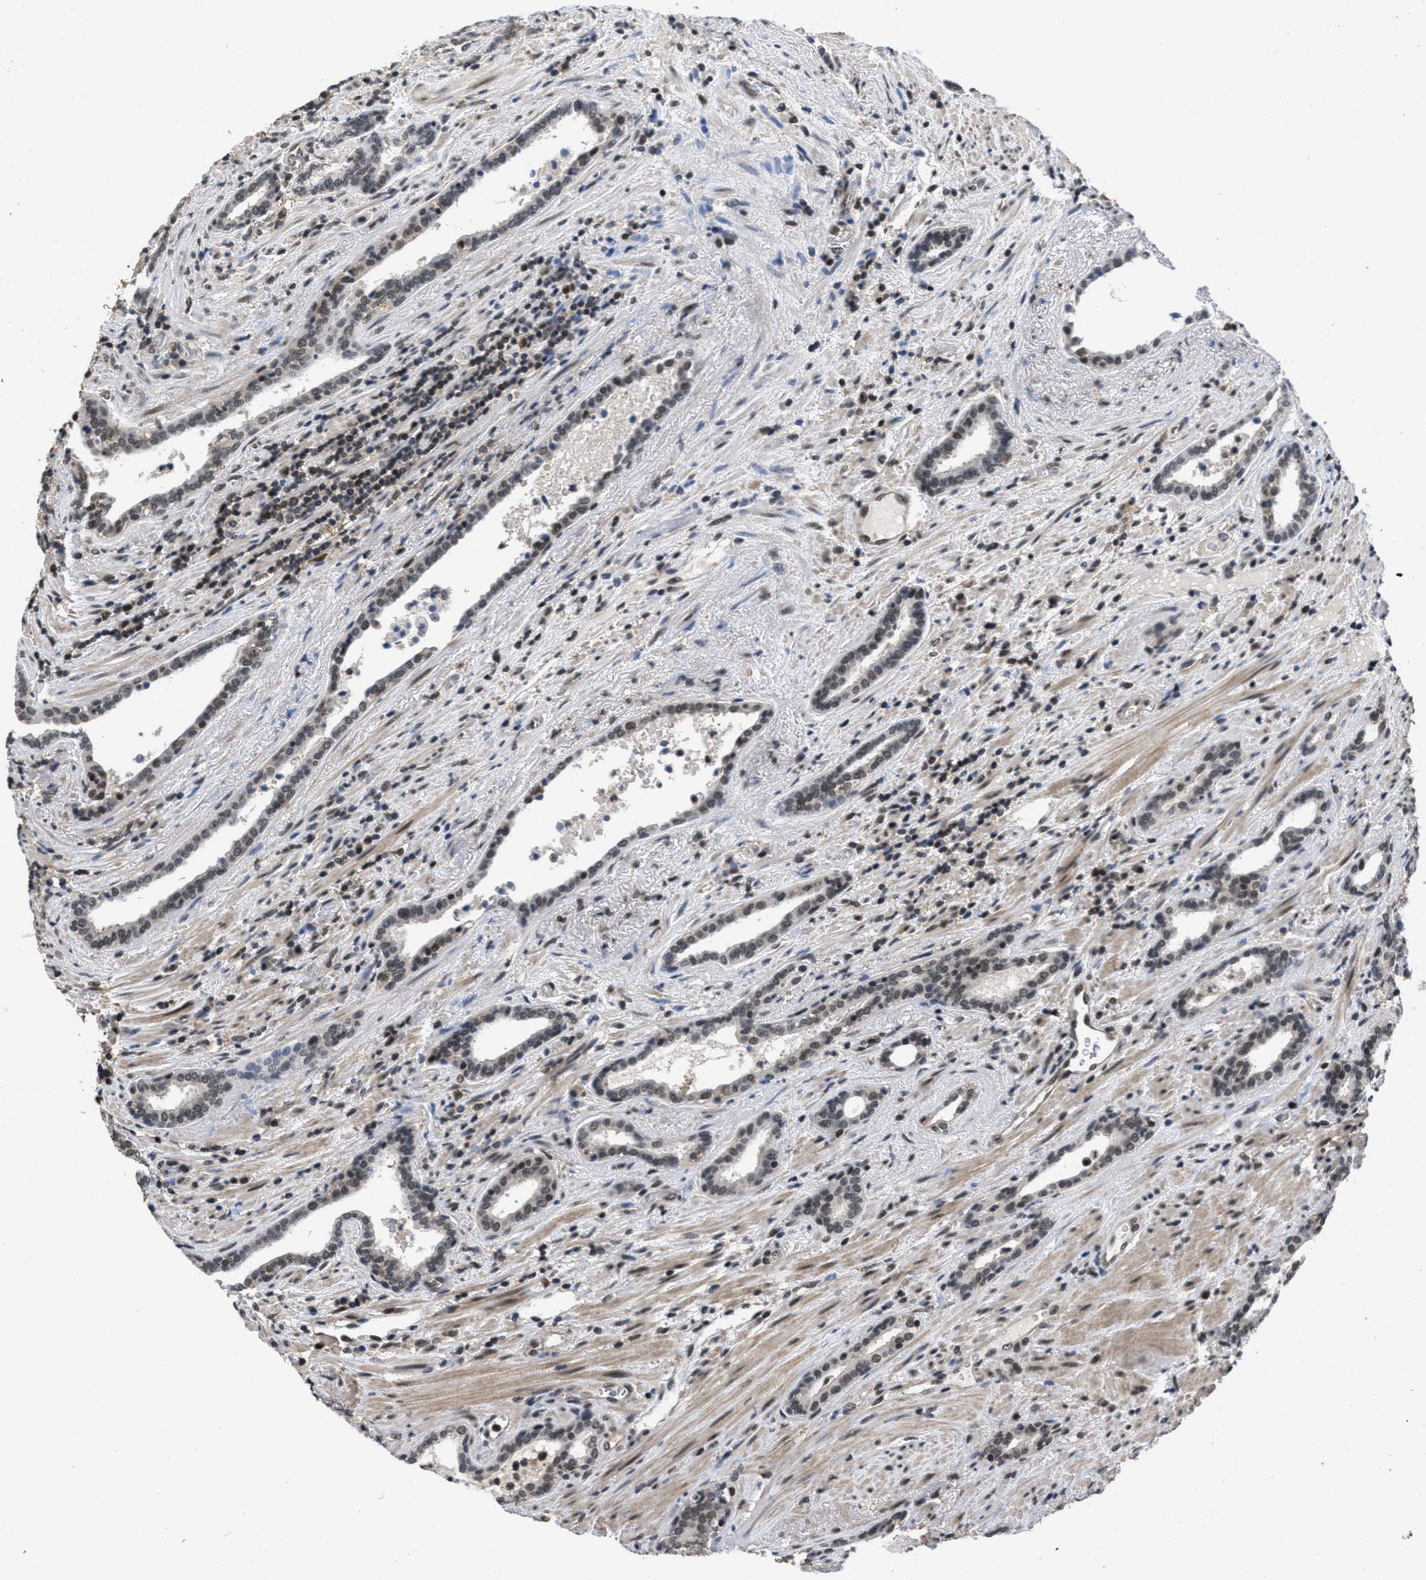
{"staining": {"intensity": "weak", "quantity": ">75%", "location": "nuclear"}, "tissue": "prostate cancer", "cell_type": "Tumor cells", "image_type": "cancer", "snomed": [{"axis": "morphology", "description": "Adenocarcinoma, High grade"}, {"axis": "topography", "description": "Prostate"}], "caption": "Immunohistochemistry (IHC) of human adenocarcinoma (high-grade) (prostate) displays low levels of weak nuclear staining in about >75% of tumor cells.", "gene": "CUL4B", "patient": {"sex": "male", "age": 71}}